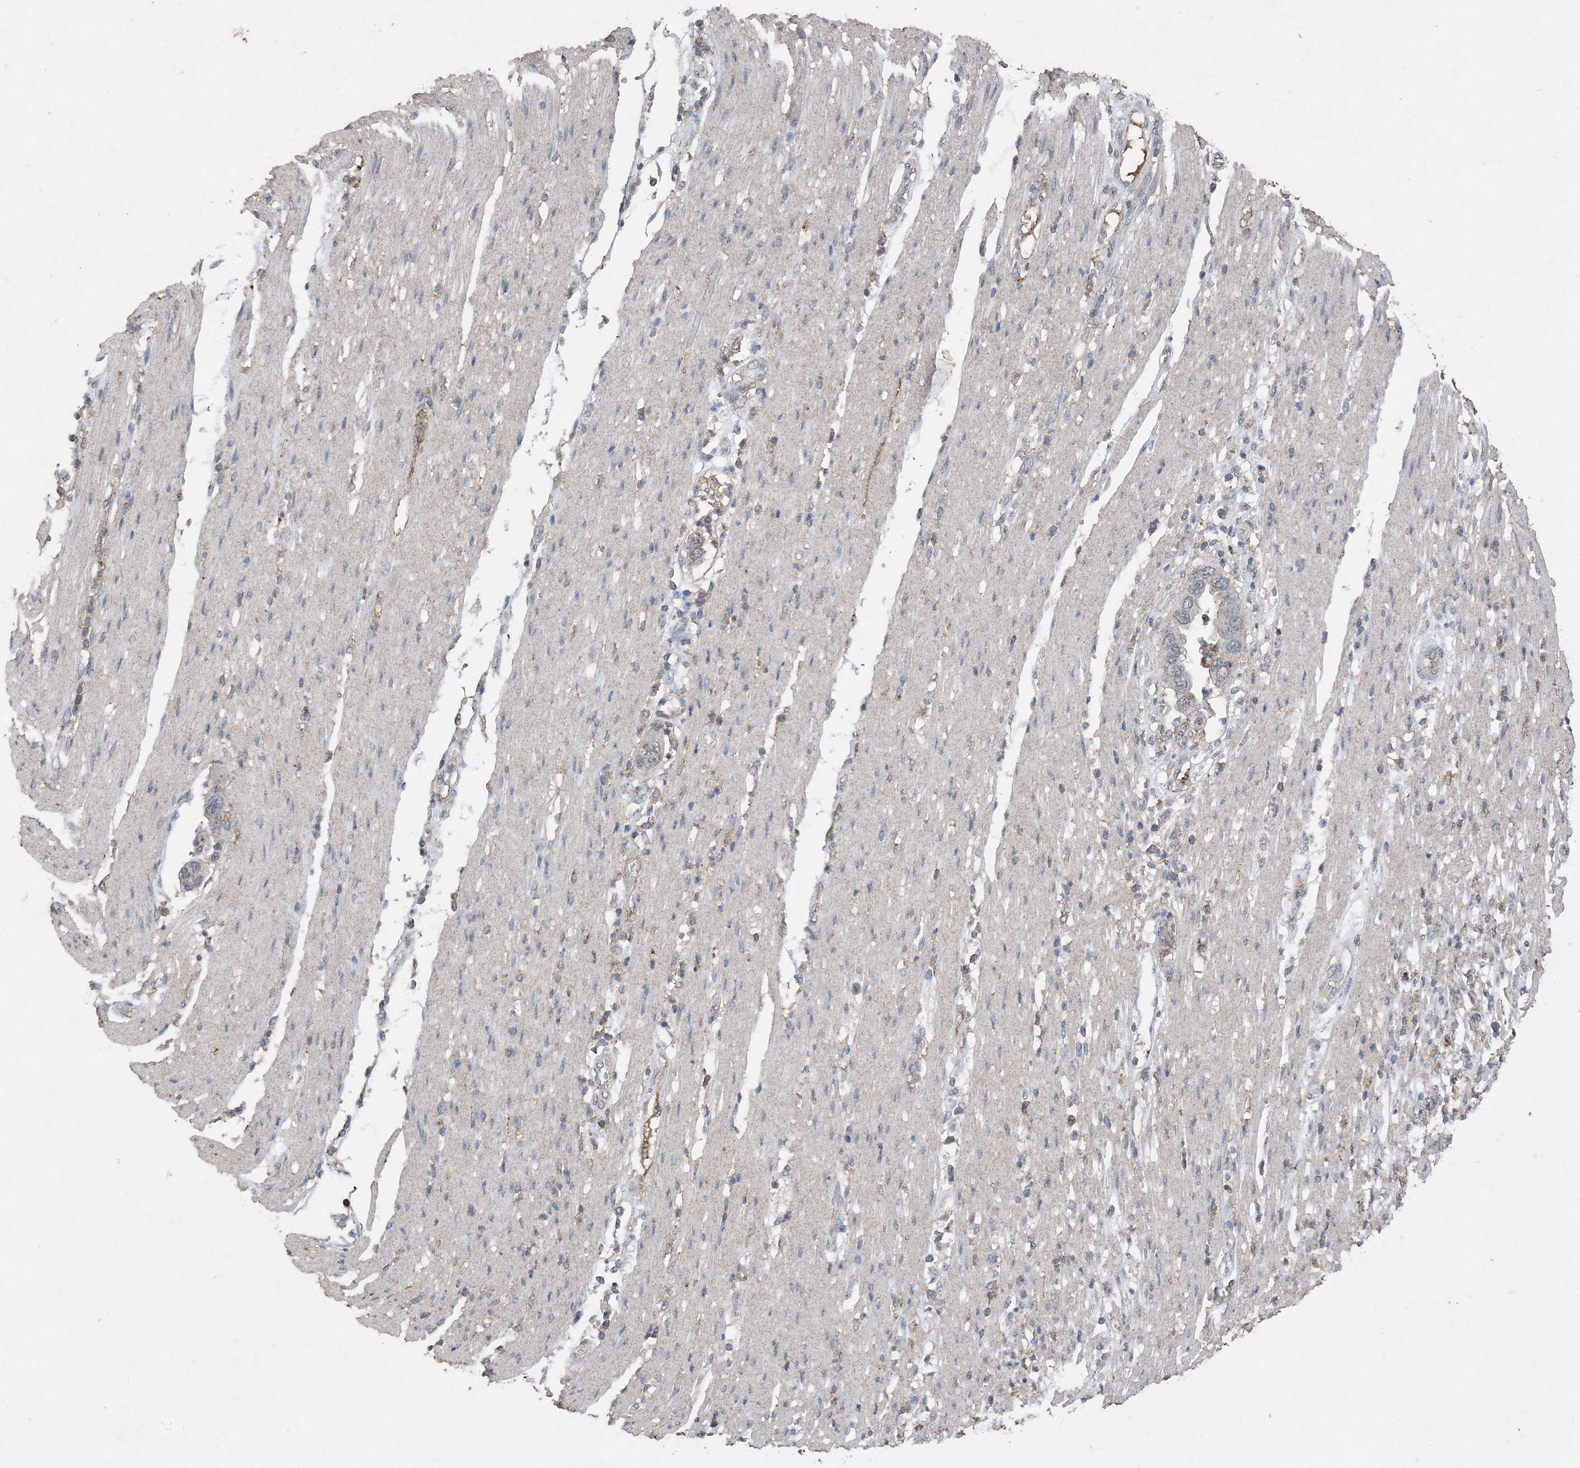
{"staining": {"intensity": "negative", "quantity": "none", "location": "none"}, "tissue": "pancreatic cancer", "cell_type": "Tumor cells", "image_type": "cancer", "snomed": [{"axis": "morphology", "description": "Adenocarcinoma, NOS"}, {"axis": "topography", "description": "Pancreas"}], "caption": "Human pancreatic cancer stained for a protein using IHC shows no positivity in tumor cells.", "gene": "FCN3", "patient": {"sex": "female", "age": 71}}